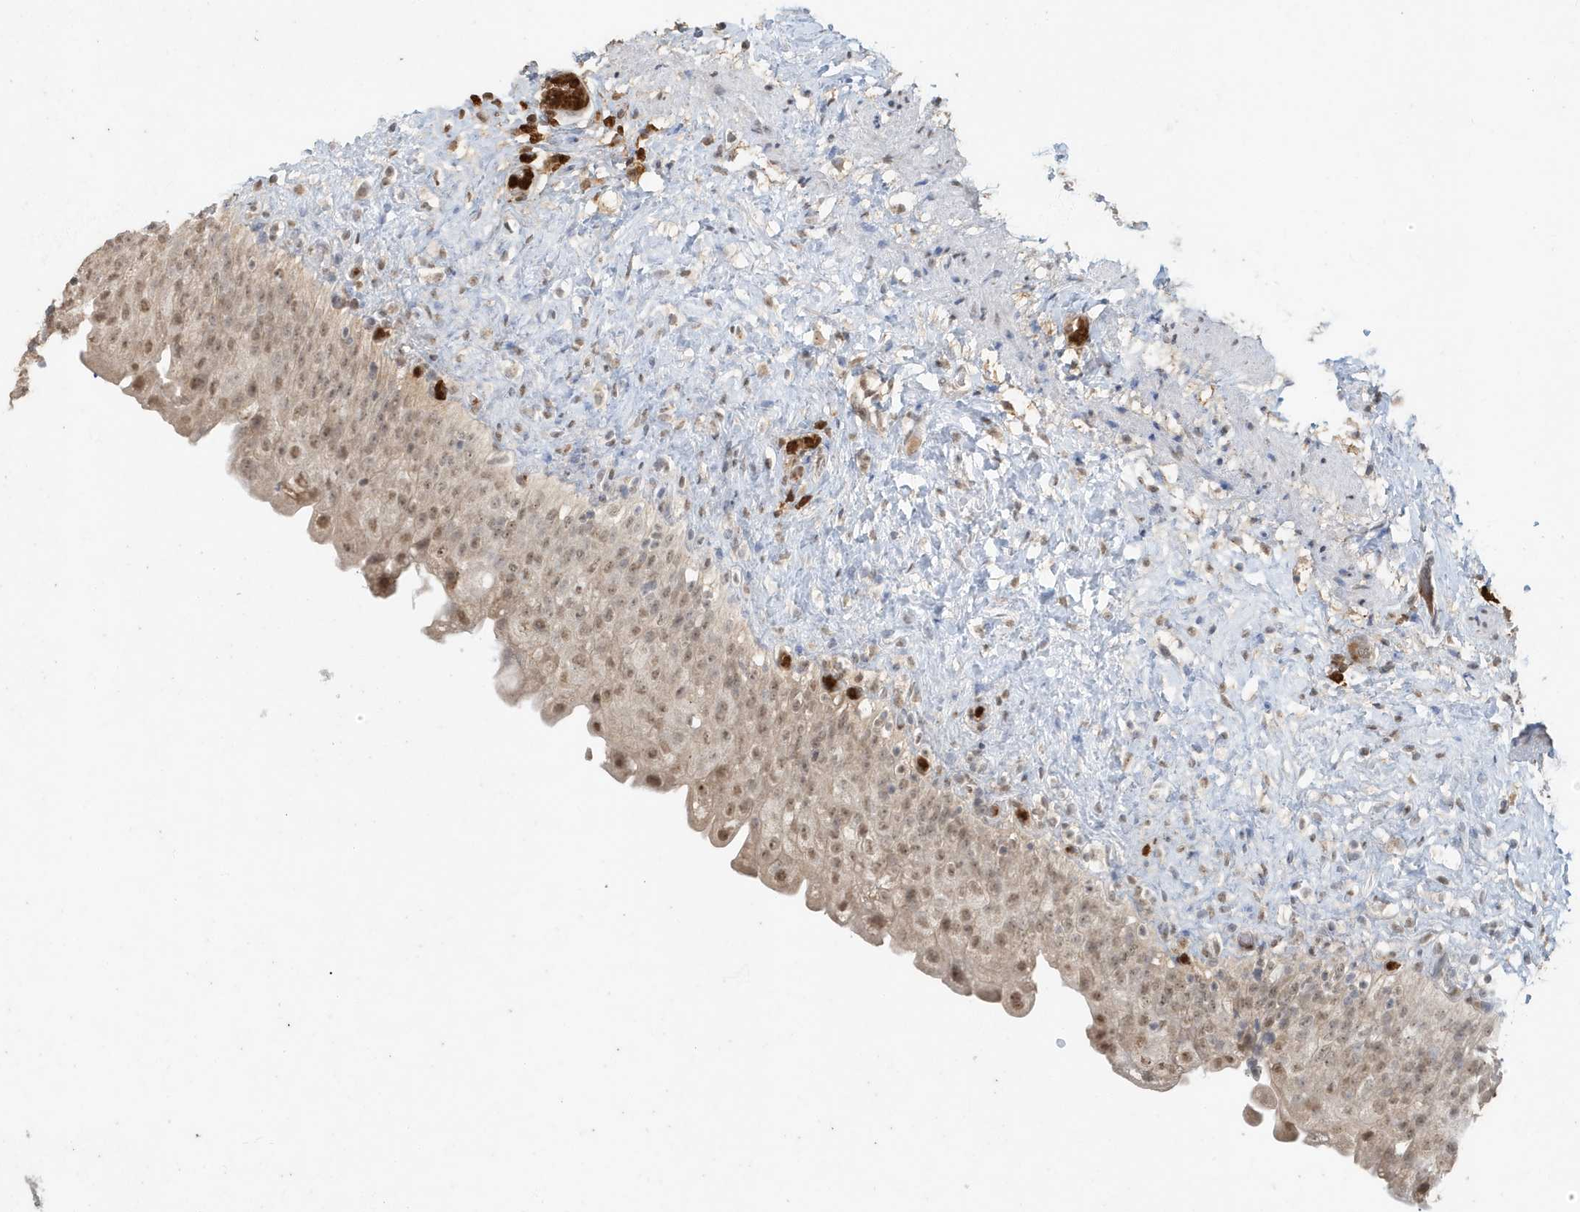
{"staining": {"intensity": "moderate", "quantity": "25%-75%", "location": "nuclear"}, "tissue": "urinary bladder", "cell_type": "Urothelial cells", "image_type": "normal", "snomed": [{"axis": "morphology", "description": "Normal tissue, NOS"}, {"axis": "topography", "description": "Urinary bladder"}], "caption": "This micrograph shows normal urinary bladder stained with immunohistochemistry (IHC) to label a protein in brown. The nuclear of urothelial cells show moderate positivity for the protein. Nuclei are counter-stained blue.", "gene": "DEFA1", "patient": {"sex": "female", "age": 27}}